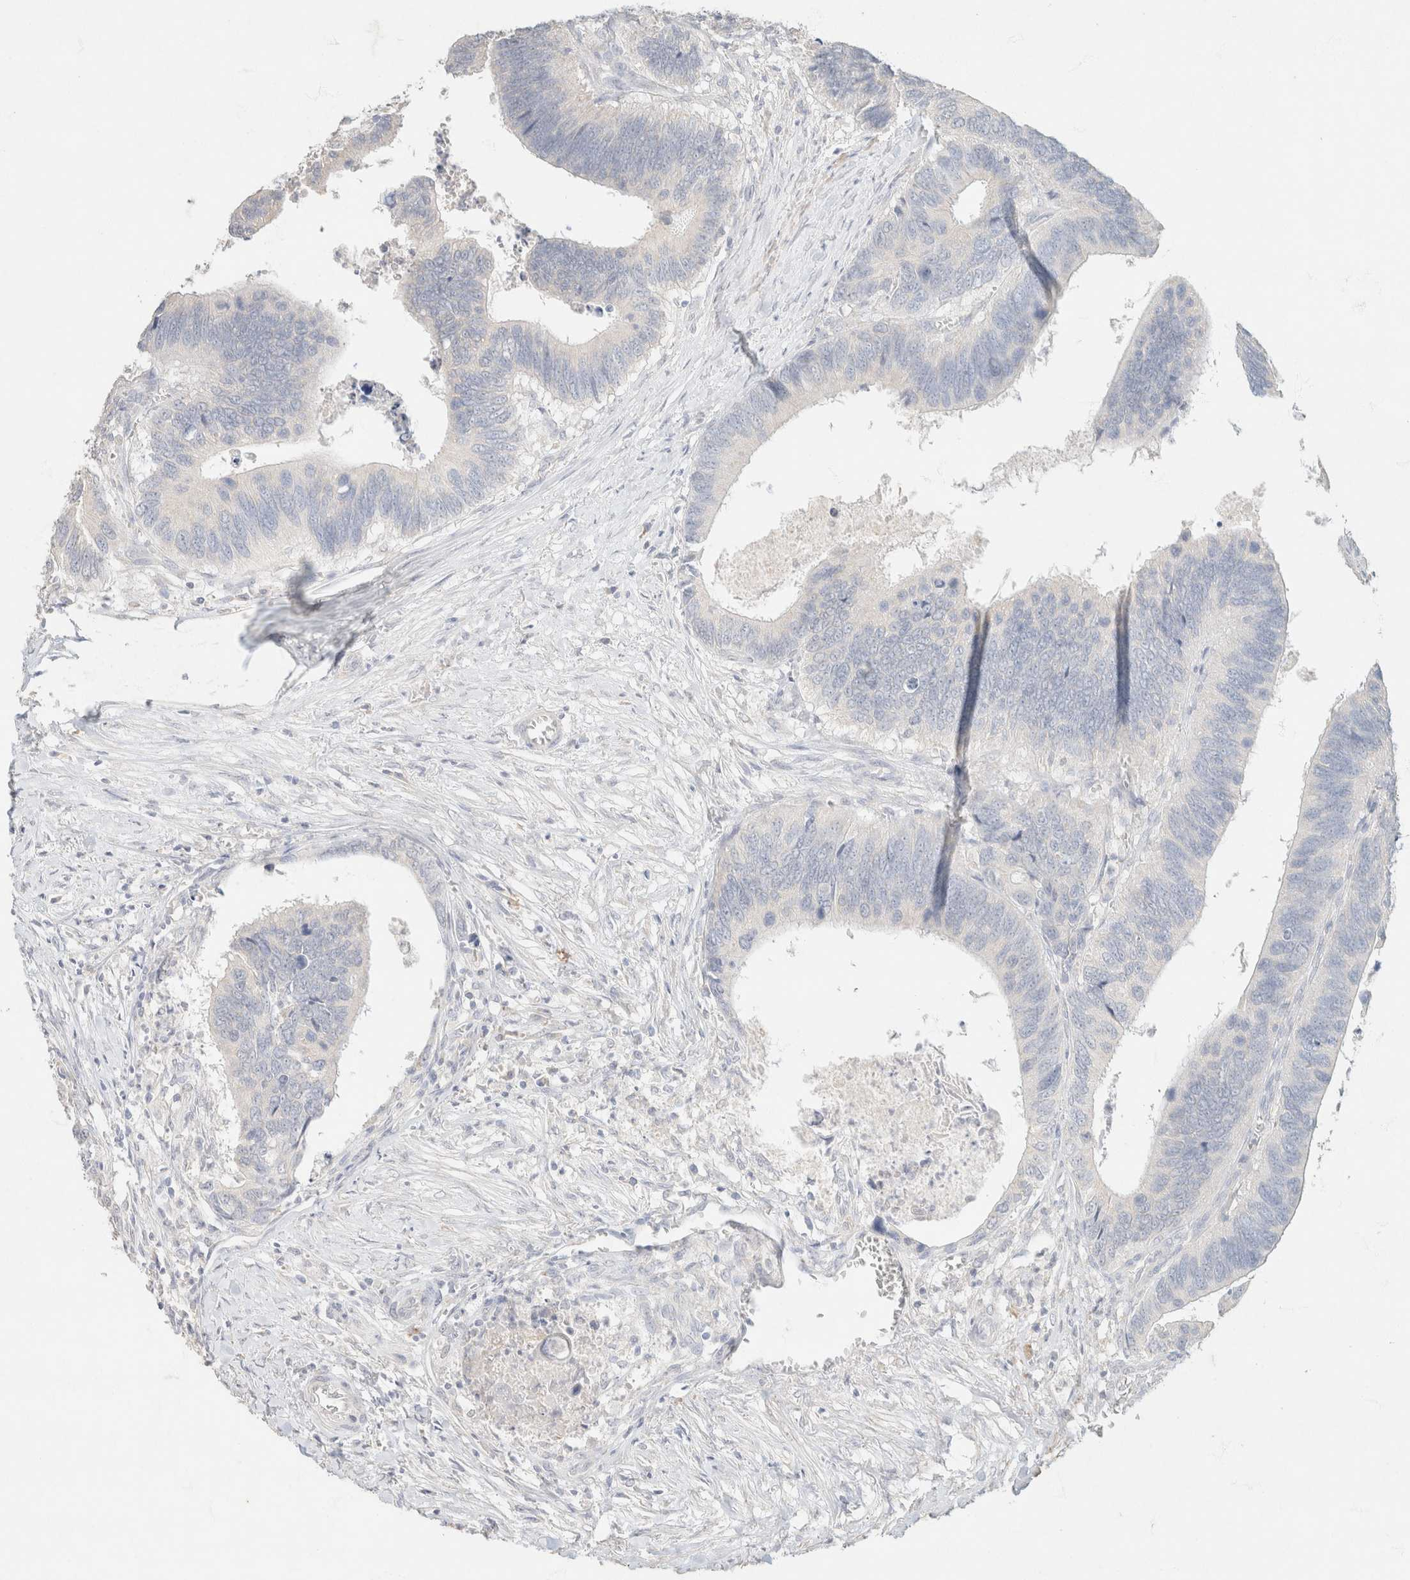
{"staining": {"intensity": "negative", "quantity": "none", "location": "none"}, "tissue": "colorectal cancer", "cell_type": "Tumor cells", "image_type": "cancer", "snomed": [{"axis": "morphology", "description": "Adenocarcinoma, NOS"}, {"axis": "topography", "description": "Colon"}], "caption": "Human colorectal adenocarcinoma stained for a protein using IHC demonstrates no staining in tumor cells.", "gene": "CA12", "patient": {"sex": "male", "age": 72}}